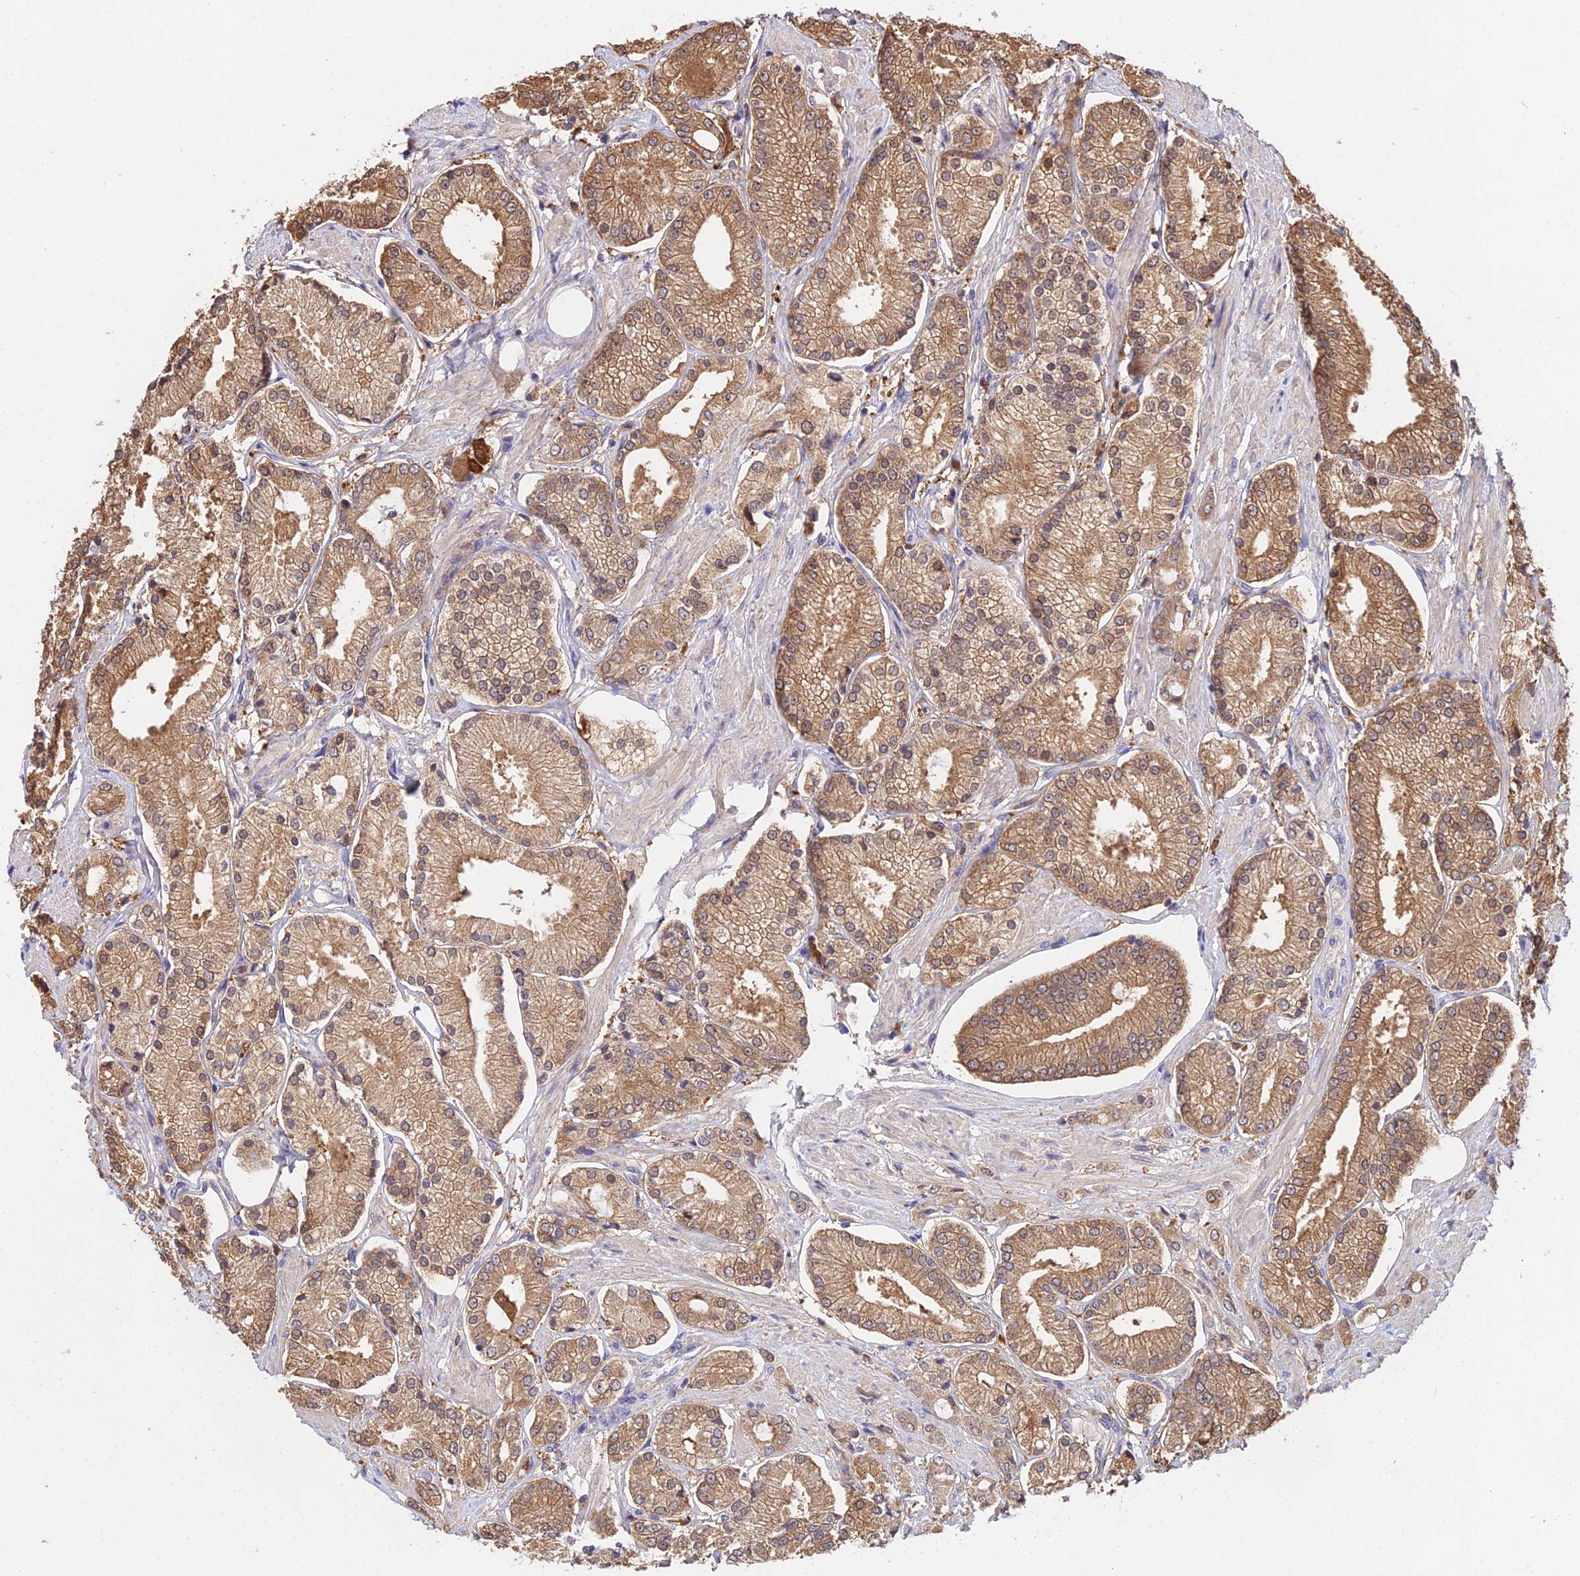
{"staining": {"intensity": "moderate", "quantity": ">75%", "location": "cytoplasmic/membranous"}, "tissue": "prostate cancer", "cell_type": "Tumor cells", "image_type": "cancer", "snomed": [{"axis": "morphology", "description": "Adenocarcinoma, High grade"}, {"axis": "topography", "description": "Prostate and seminal vesicle, NOS"}], "caption": "Protein analysis of prostate cancer tissue exhibits moderate cytoplasmic/membranous expression in about >75% of tumor cells. (Stains: DAB in brown, nuclei in blue, Microscopy: brightfield microscopy at high magnification).", "gene": "FBP1", "patient": {"sex": "male", "age": 64}}